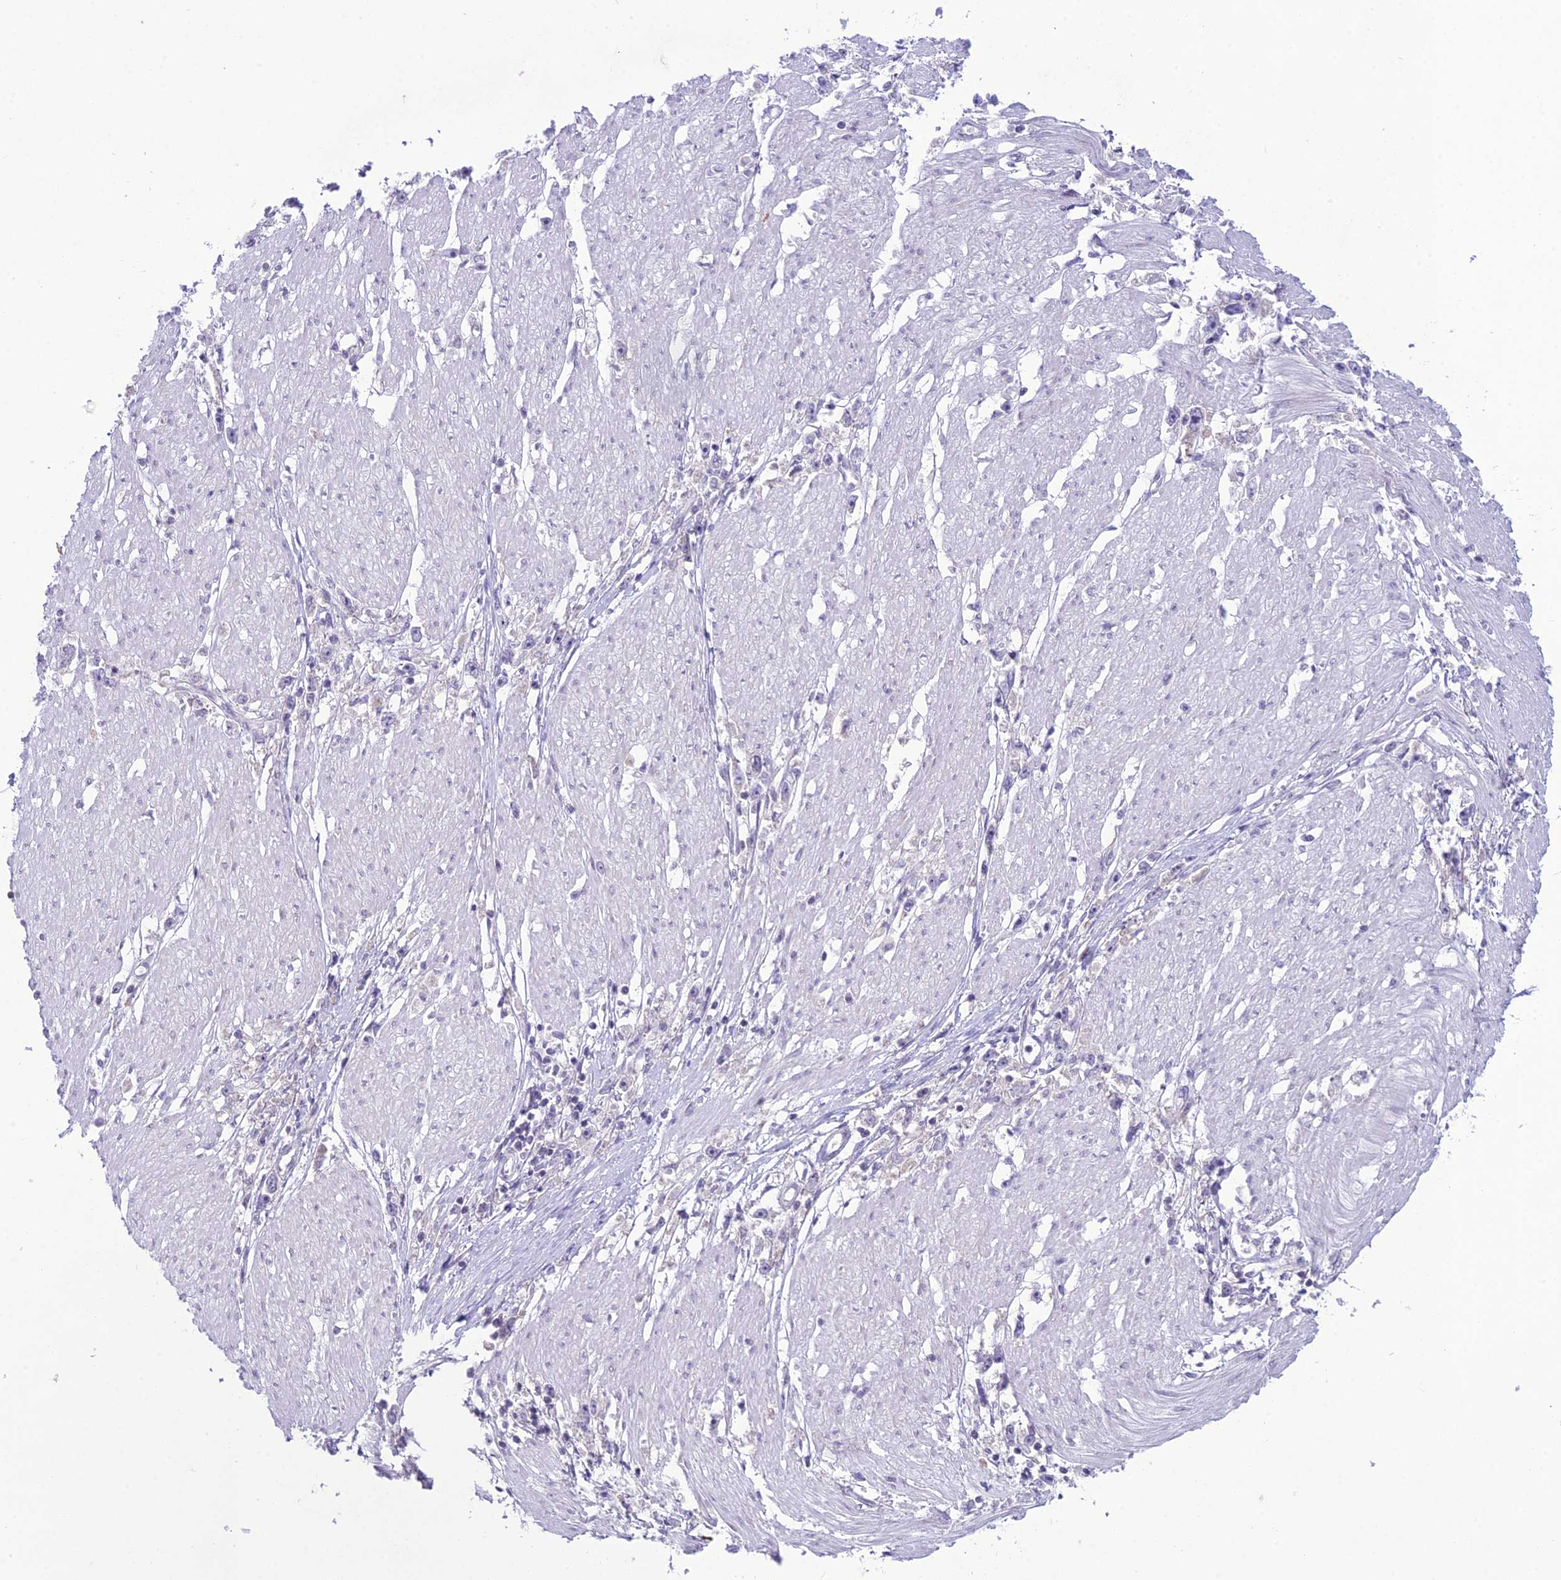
{"staining": {"intensity": "negative", "quantity": "none", "location": "none"}, "tissue": "stomach cancer", "cell_type": "Tumor cells", "image_type": "cancer", "snomed": [{"axis": "morphology", "description": "Adenocarcinoma, NOS"}, {"axis": "topography", "description": "Stomach"}], "caption": "This is an immunohistochemistry image of human stomach cancer. There is no staining in tumor cells.", "gene": "RPS26", "patient": {"sex": "female", "age": 59}}